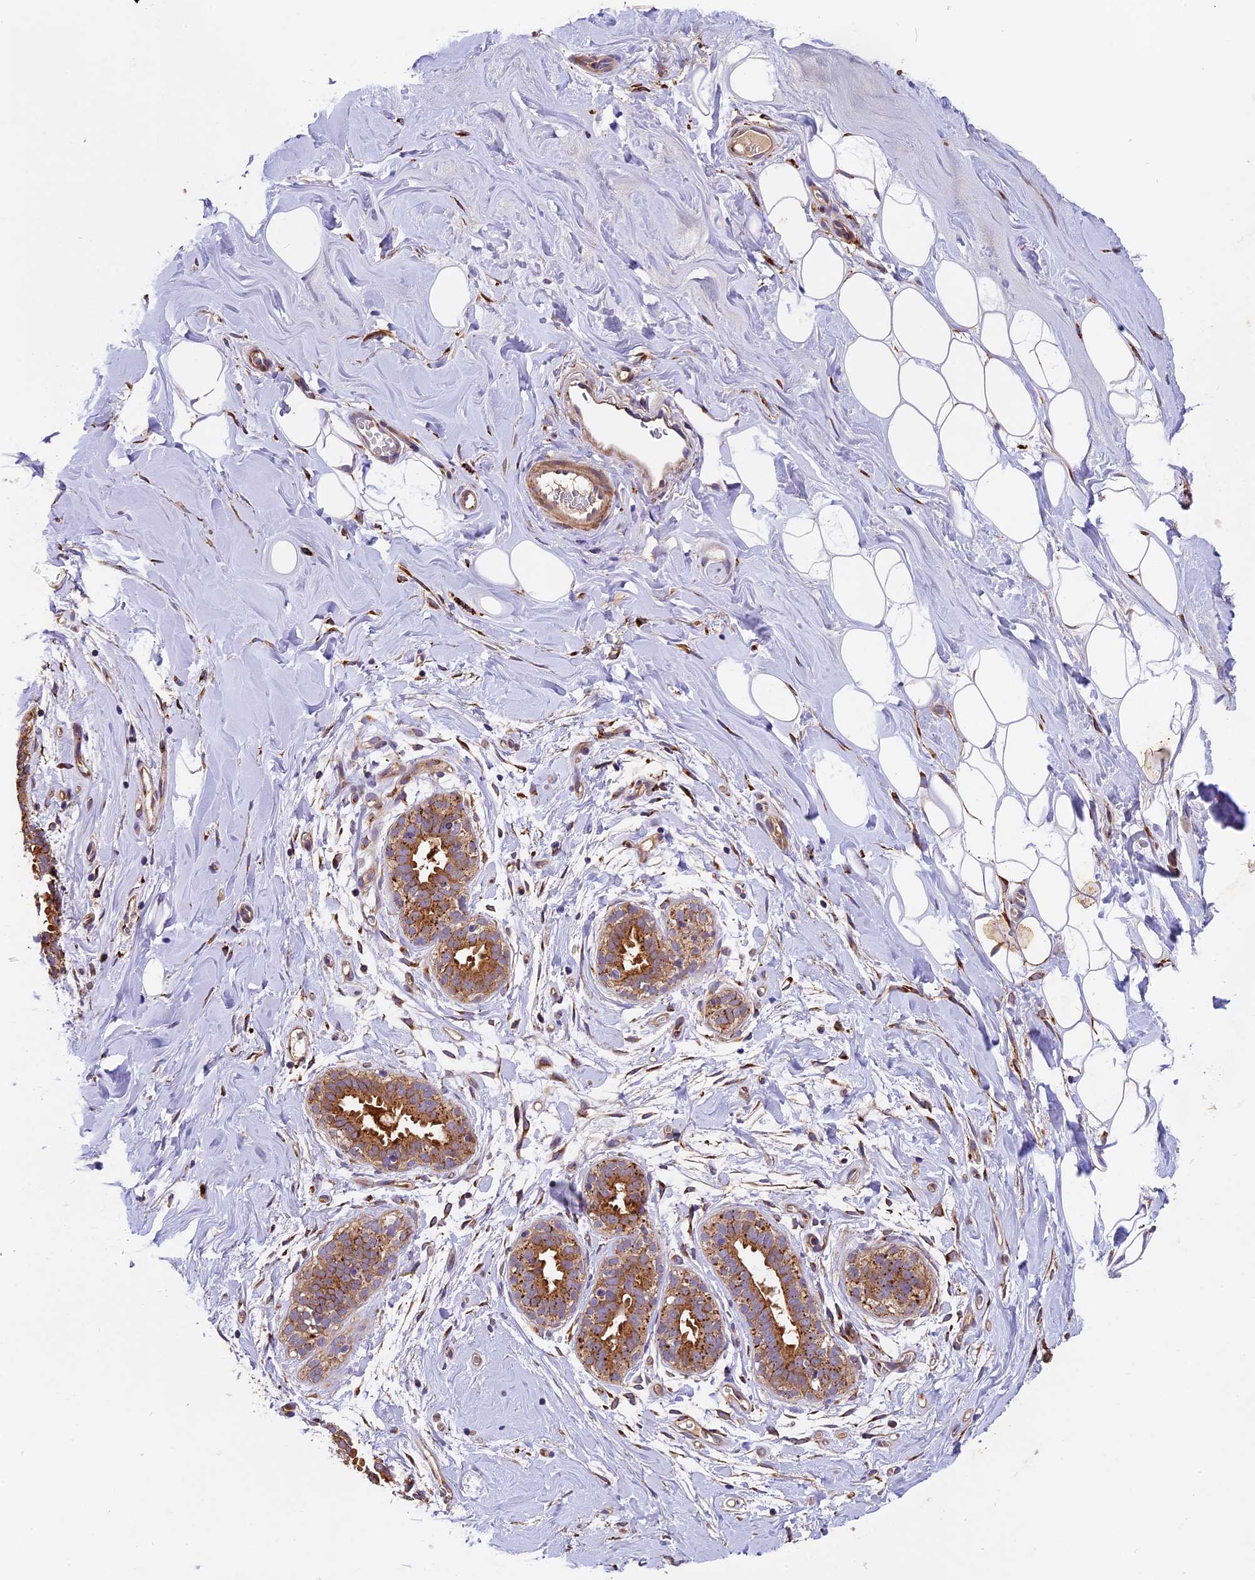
{"staining": {"intensity": "weak", "quantity": "25%-75%", "location": "cytoplasmic/membranous"}, "tissue": "adipose tissue", "cell_type": "Adipocytes", "image_type": "normal", "snomed": [{"axis": "morphology", "description": "Normal tissue, NOS"}, {"axis": "topography", "description": "Breast"}], "caption": "Immunohistochemistry (DAB) staining of benign adipose tissue exhibits weak cytoplasmic/membranous protein expression in about 25%-75% of adipocytes.", "gene": "COPE", "patient": {"sex": "female", "age": 26}}